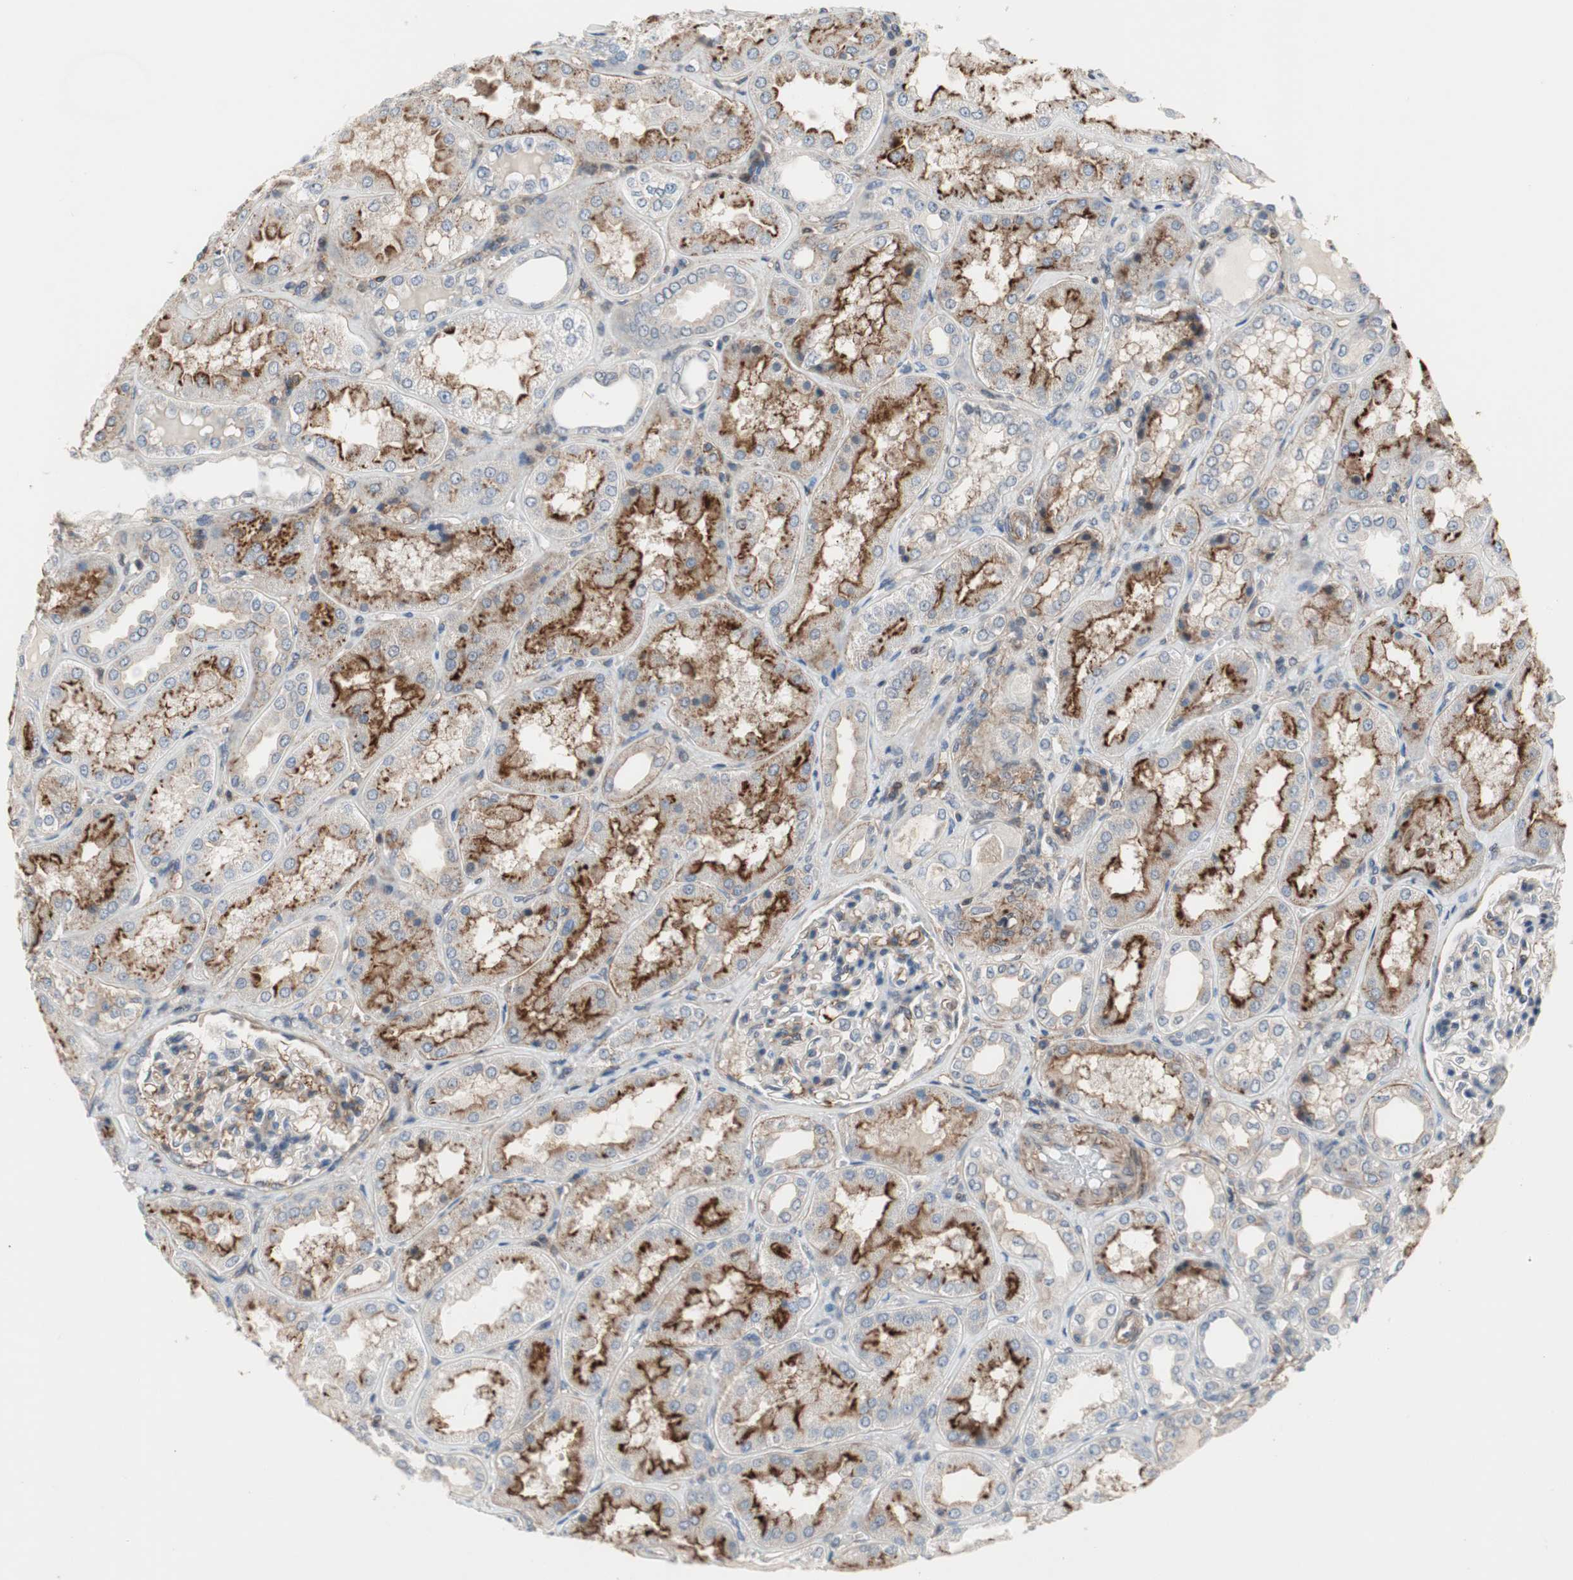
{"staining": {"intensity": "weak", "quantity": "<25%", "location": "cytoplasmic/membranous"}, "tissue": "kidney", "cell_type": "Cells in glomeruli", "image_type": "normal", "snomed": [{"axis": "morphology", "description": "Normal tissue, NOS"}, {"axis": "topography", "description": "Kidney"}], "caption": "This is a image of immunohistochemistry (IHC) staining of unremarkable kidney, which shows no positivity in cells in glomeruli.", "gene": "GRHL1", "patient": {"sex": "female", "age": 56}}